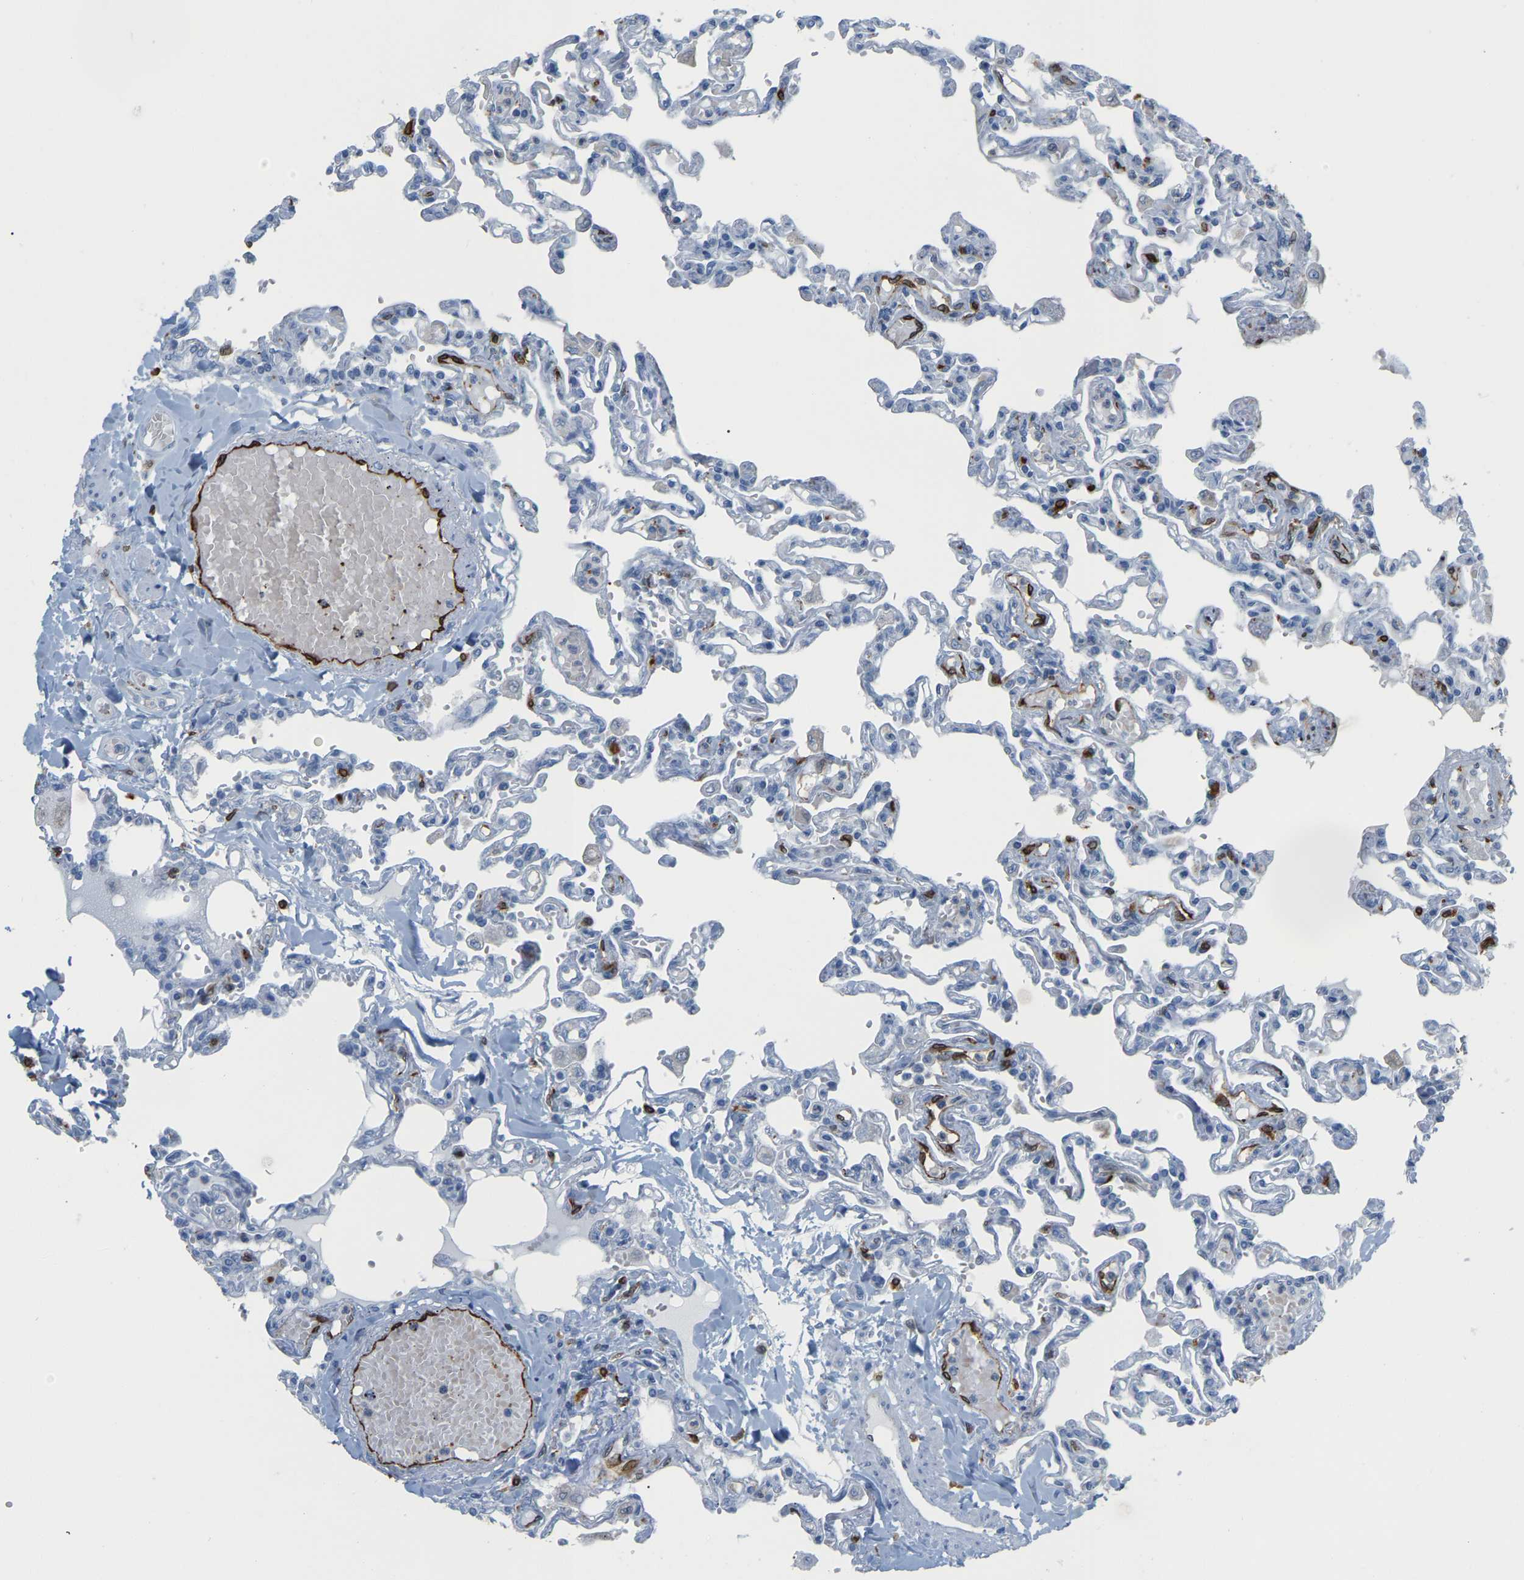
{"staining": {"intensity": "negative", "quantity": "none", "location": "none"}, "tissue": "lung", "cell_type": "Alveolar cells", "image_type": "normal", "snomed": [{"axis": "morphology", "description": "Normal tissue, NOS"}, {"axis": "topography", "description": "Lung"}], "caption": "Protein analysis of benign lung displays no significant staining in alveolar cells. Nuclei are stained in blue.", "gene": "PTGS1", "patient": {"sex": "male", "age": 21}}